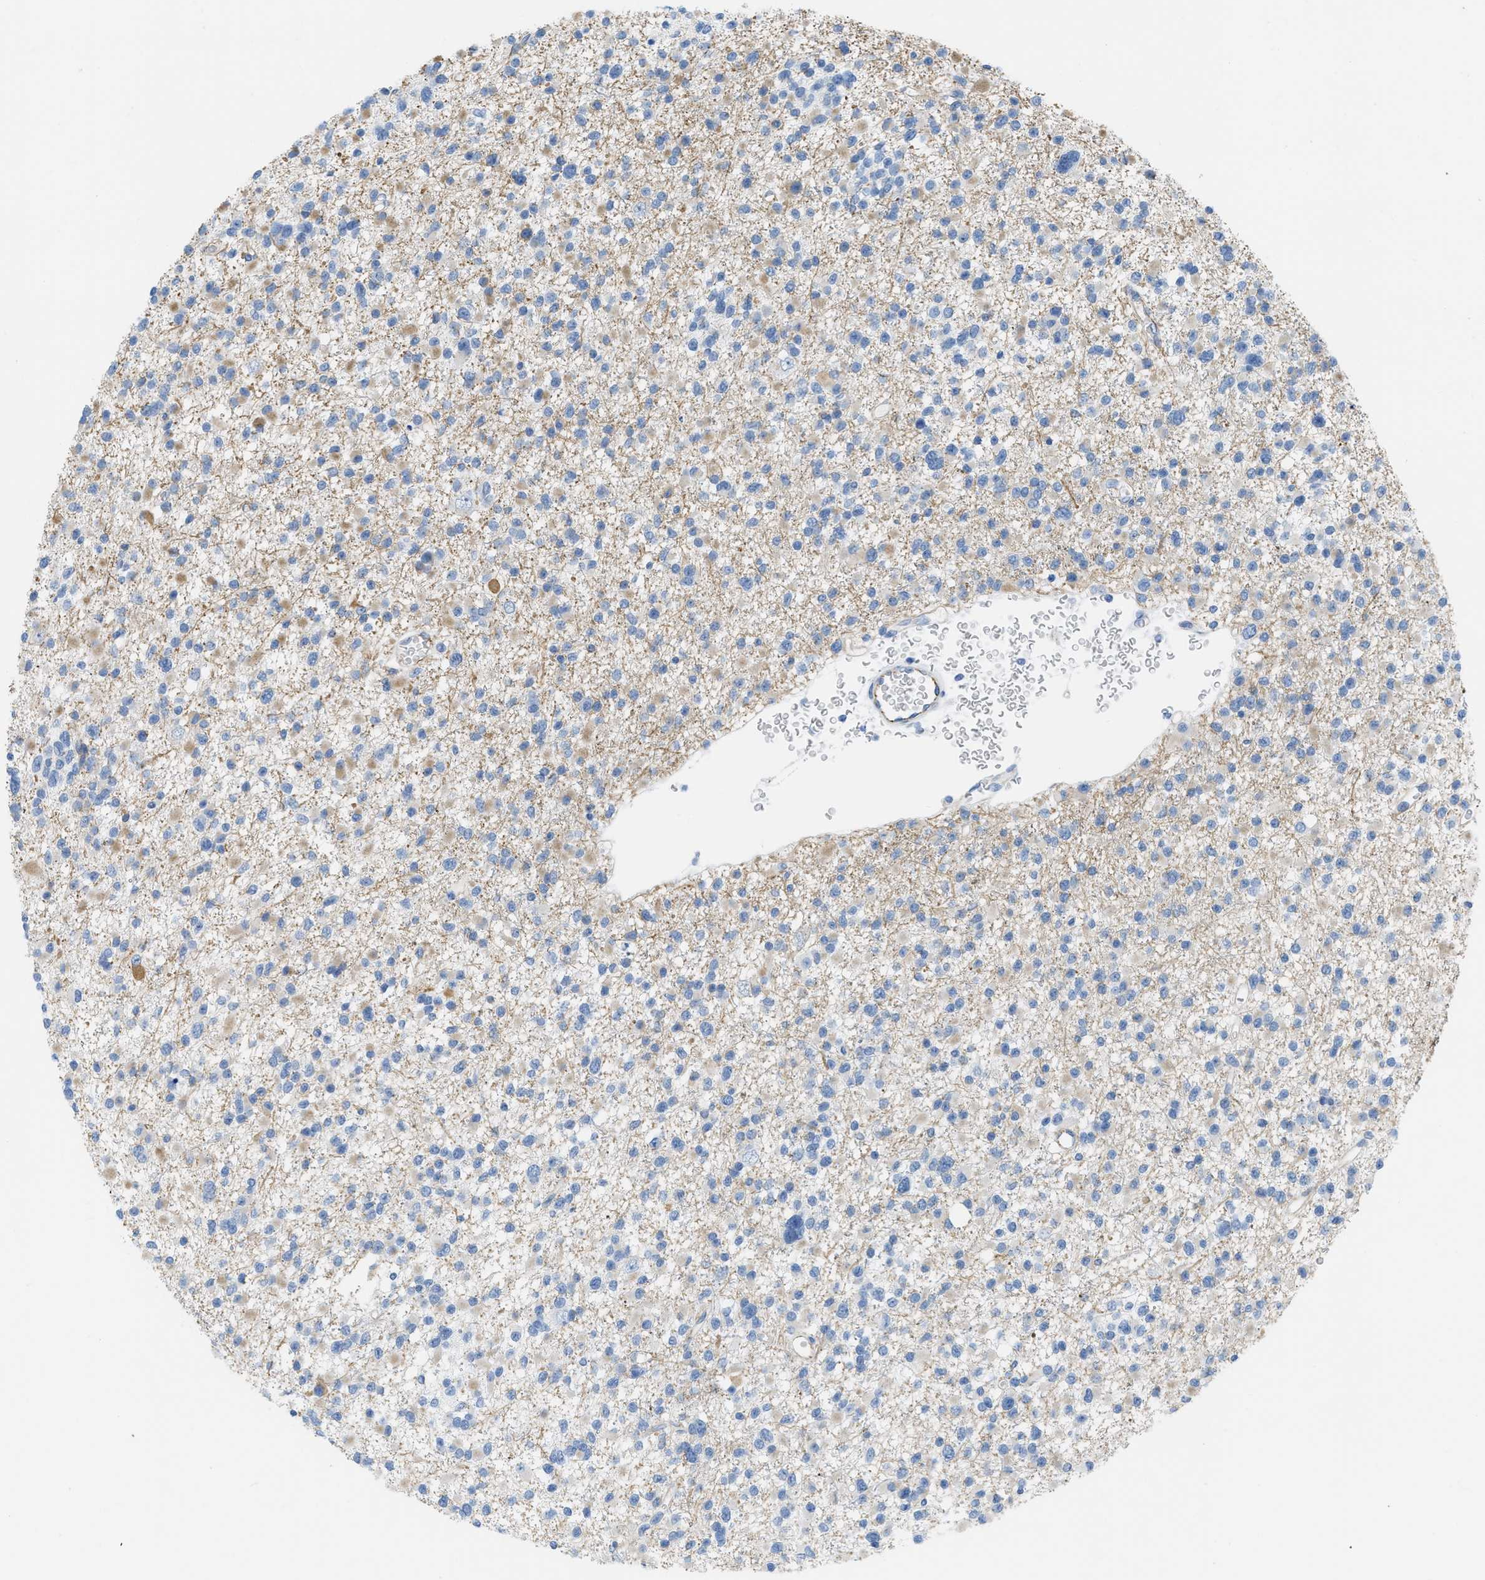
{"staining": {"intensity": "negative", "quantity": "none", "location": "none"}, "tissue": "glioma", "cell_type": "Tumor cells", "image_type": "cancer", "snomed": [{"axis": "morphology", "description": "Glioma, malignant, Low grade"}, {"axis": "topography", "description": "Brain"}], "caption": "This is an immunohistochemistry (IHC) image of human glioma. There is no expression in tumor cells.", "gene": "SLC12A1", "patient": {"sex": "female", "age": 22}}